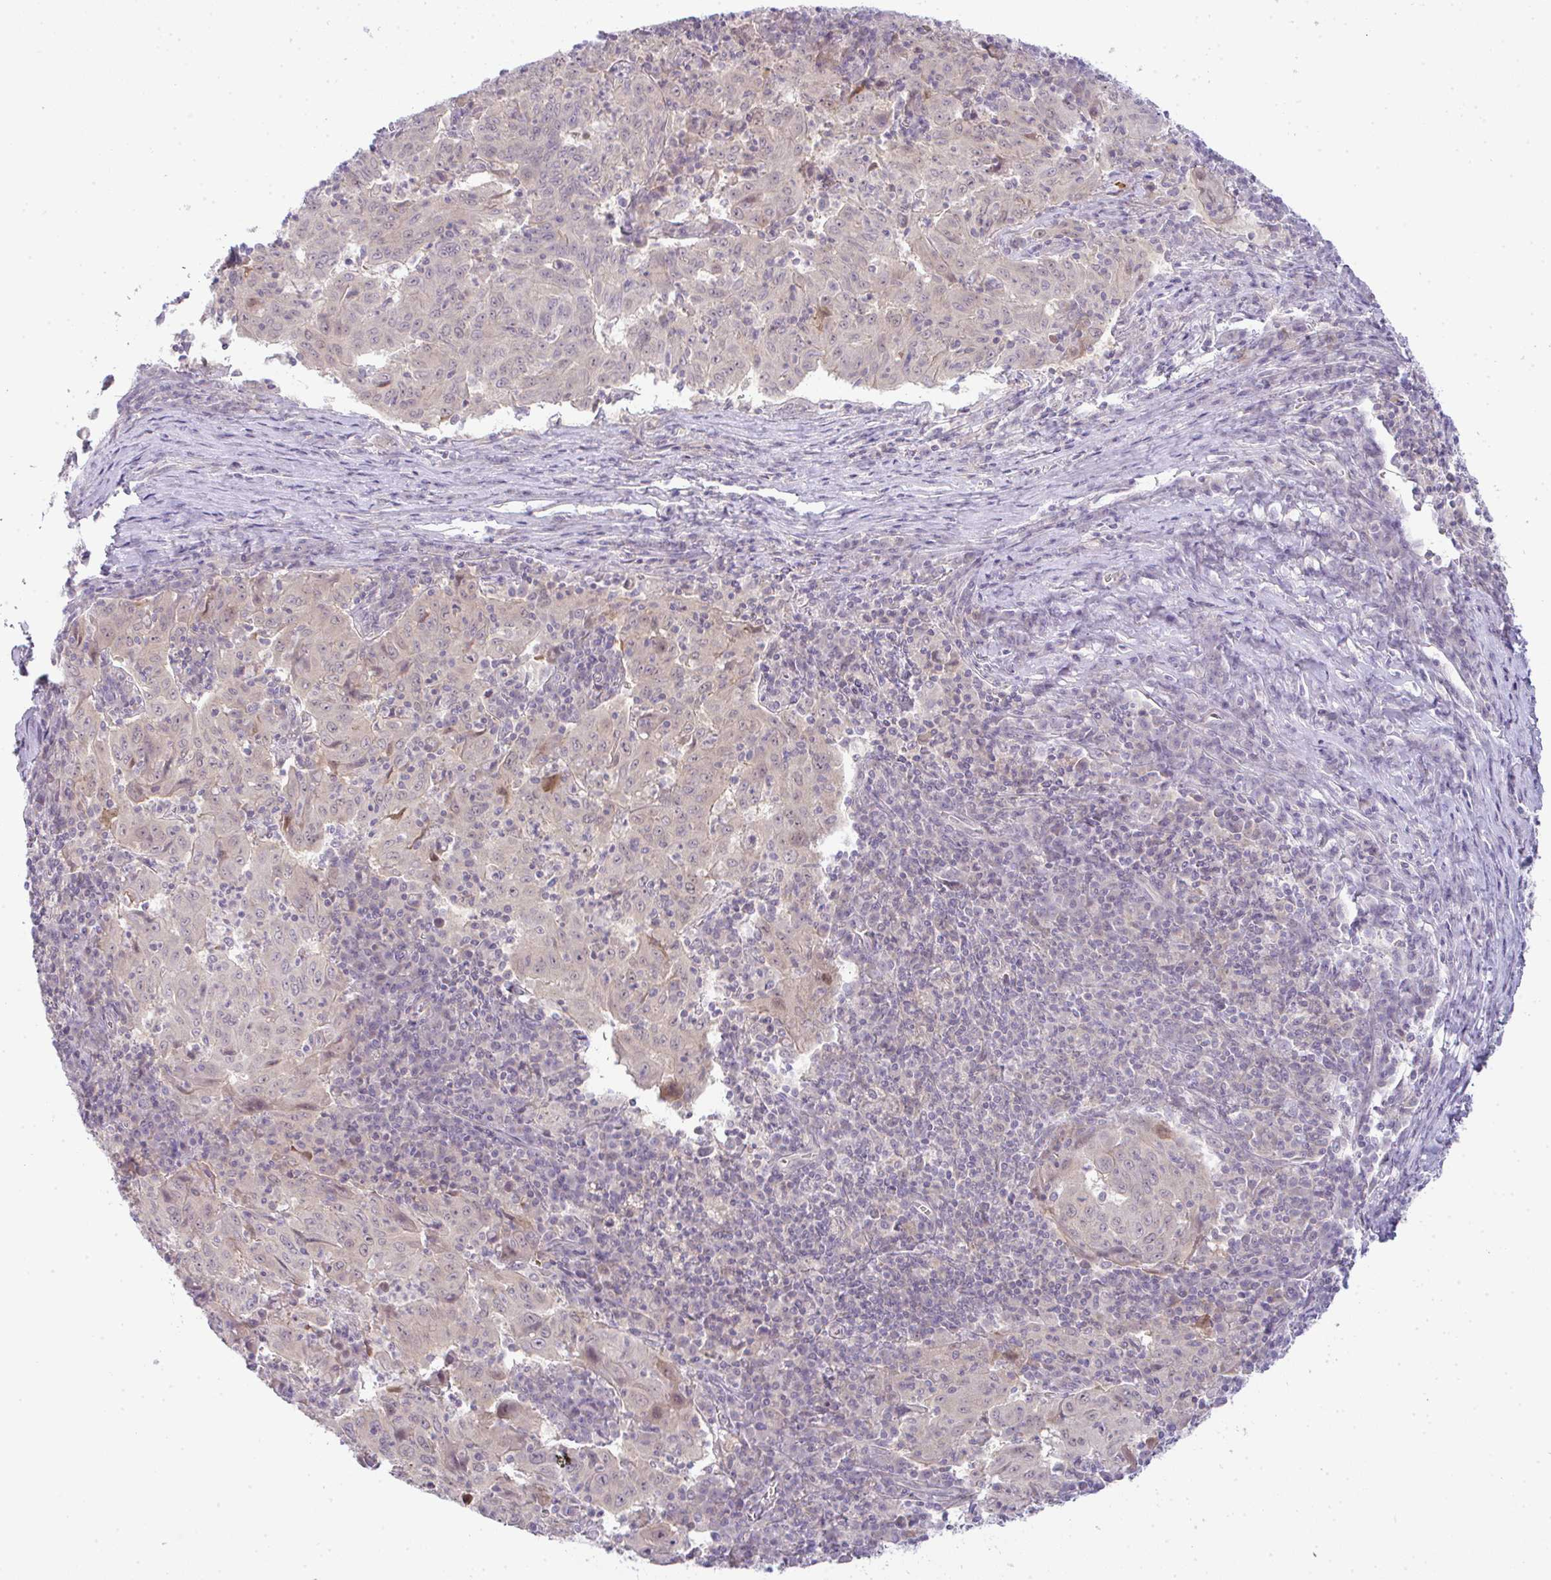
{"staining": {"intensity": "negative", "quantity": "none", "location": "none"}, "tissue": "pancreatic cancer", "cell_type": "Tumor cells", "image_type": "cancer", "snomed": [{"axis": "morphology", "description": "Adenocarcinoma, NOS"}, {"axis": "topography", "description": "Pancreas"}], "caption": "DAB immunohistochemical staining of pancreatic adenocarcinoma demonstrates no significant expression in tumor cells.", "gene": "CSE1L", "patient": {"sex": "male", "age": 63}}